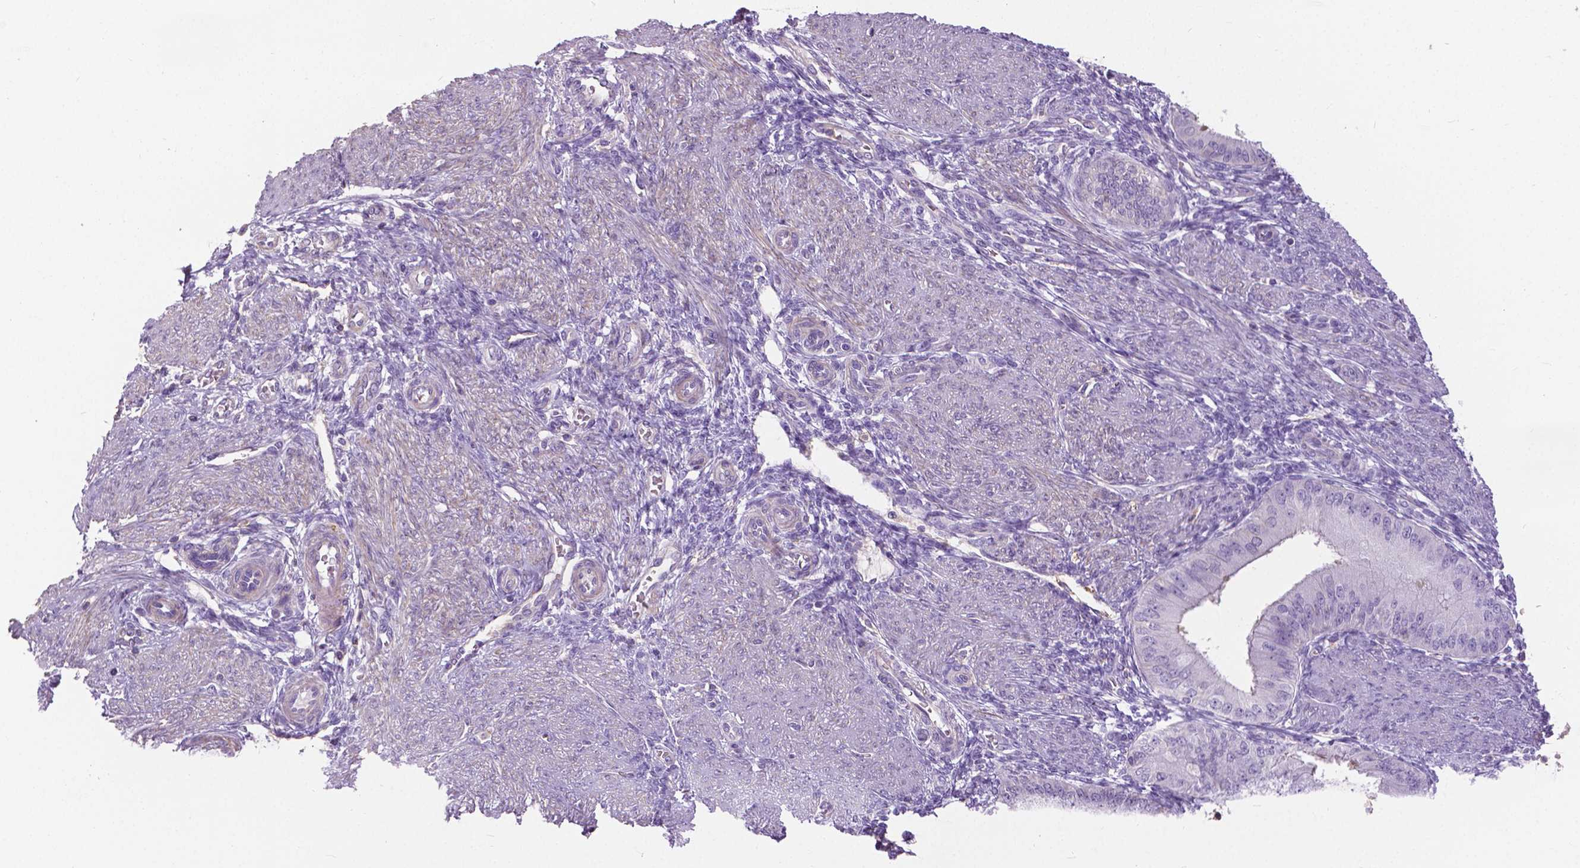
{"staining": {"intensity": "negative", "quantity": "none", "location": "none"}, "tissue": "endometrium", "cell_type": "Cells in endometrial stroma", "image_type": "normal", "snomed": [{"axis": "morphology", "description": "Normal tissue, NOS"}, {"axis": "topography", "description": "Endometrium"}], "caption": "Immunohistochemical staining of unremarkable endometrium displays no significant staining in cells in endometrial stroma.", "gene": "ANXA13", "patient": {"sex": "female", "age": 39}}